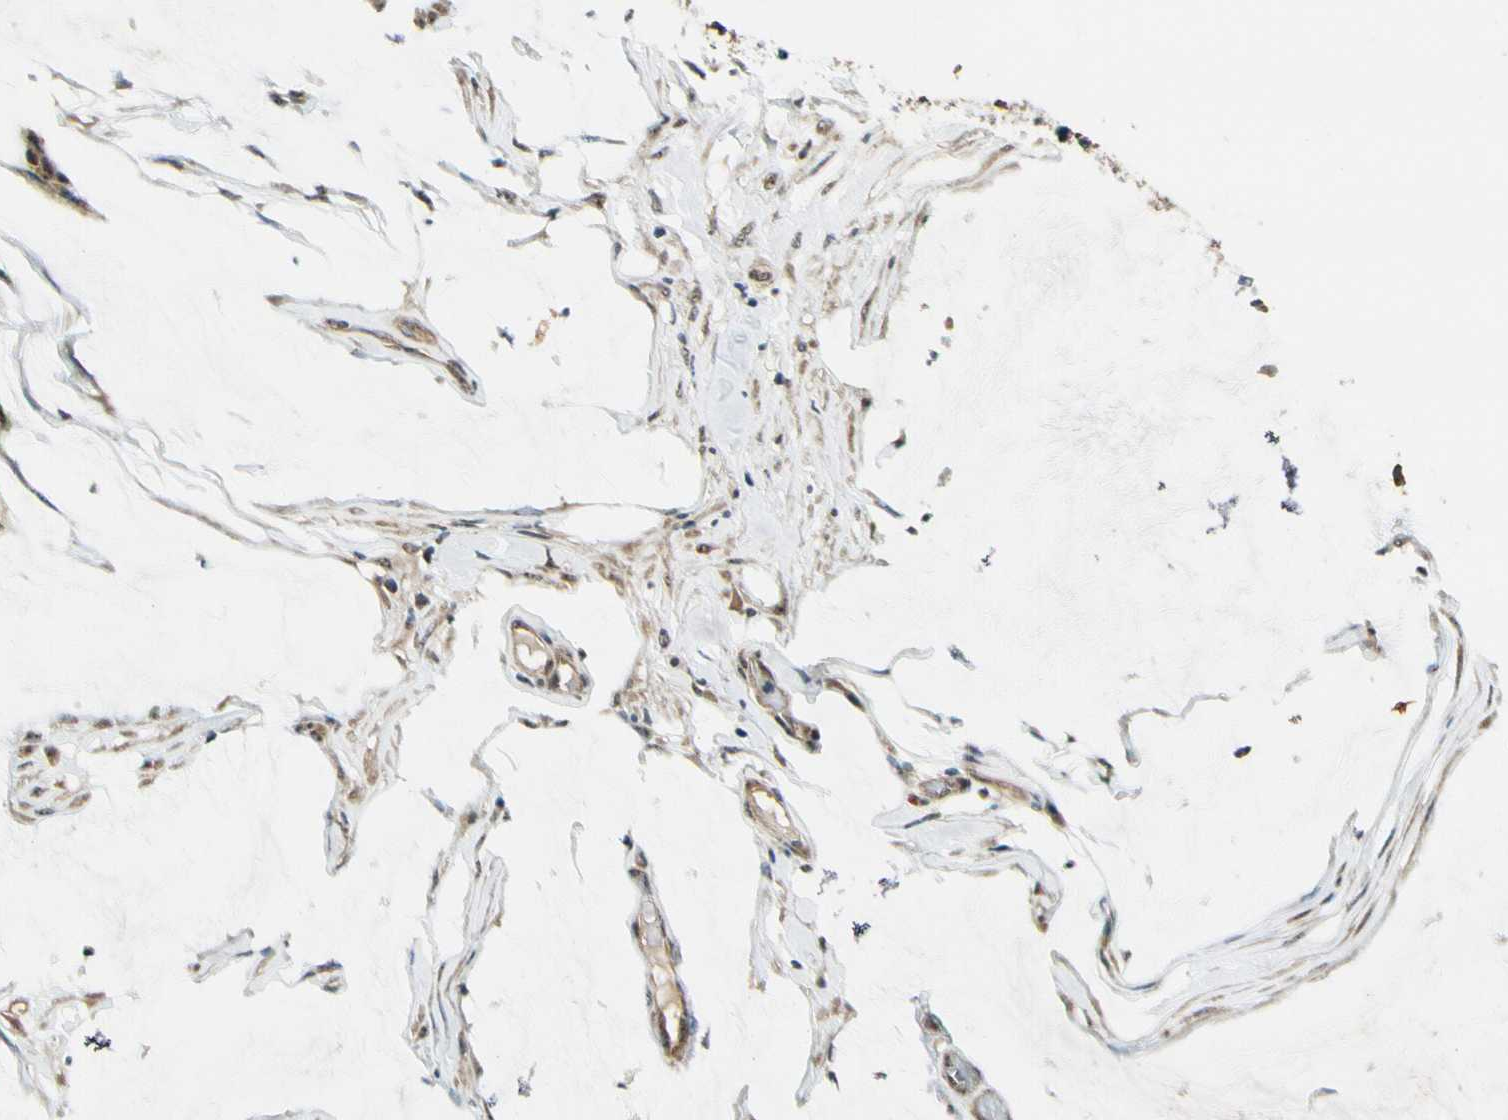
{"staining": {"intensity": "weak", "quantity": ">75%", "location": "cytoplasmic/membranous"}, "tissue": "ovarian cancer", "cell_type": "Tumor cells", "image_type": "cancer", "snomed": [{"axis": "morphology", "description": "Cystadenocarcinoma, mucinous, NOS"}, {"axis": "topography", "description": "Ovary"}], "caption": "Immunohistochemistry (IHC) (DAB) staining of human mucinous cystadenocarcinoma (ovarian) displays weak cytoplasmic/membranous protein staining in approximately >75% of tumor cells.", "gene": "MCPH1", "patient": {"sex": "female", "age": 39}}